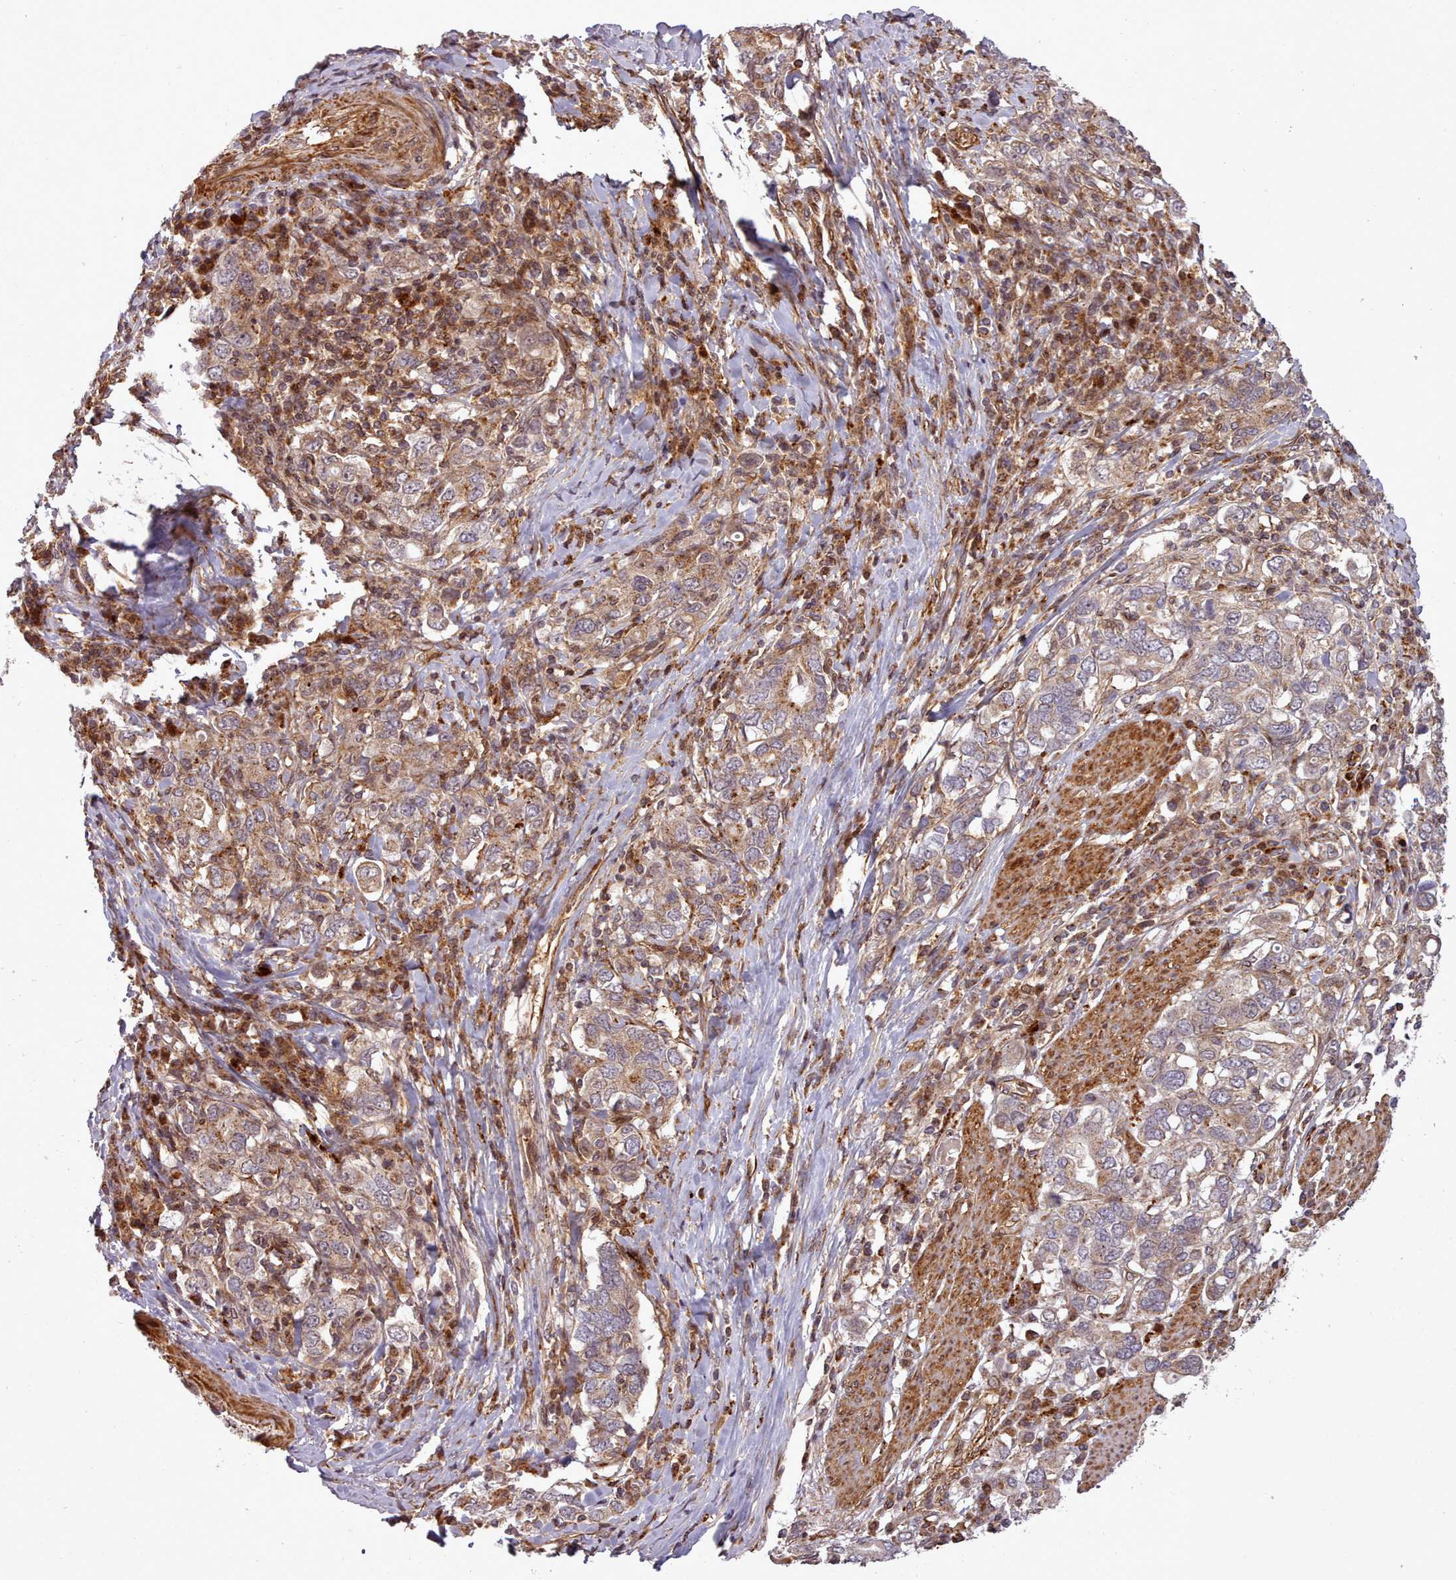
{"staining": {"intensity": "moderate", "quantity": ">75%", "location": "cytoplasmic/membranous"}, "tissue": "stomach cancer", "cell_type": "Tumor cells", "image_type": "cancer", "snomed": [{"axis": "morphology", "description": "Adenocarcinoma, NOS"}, {"axis": "topography", "description": "Stomach, upper"}, {"axis": "topography", "description": "Stomach"}], "caption": "Immunohistochemistry (IHC) (DAB (3,3'-diaminobenzidine)) staining of human adenocarcinoma (stomach) exhibits moderate cytoplasmic/membranous protein positivity in approximately >75% of tumor cells. (brown staining indicates protein expression, while blue staining denotes nuclei).", "gene": "NLRP7", "patient": {"sex": "male", "age": 62}}